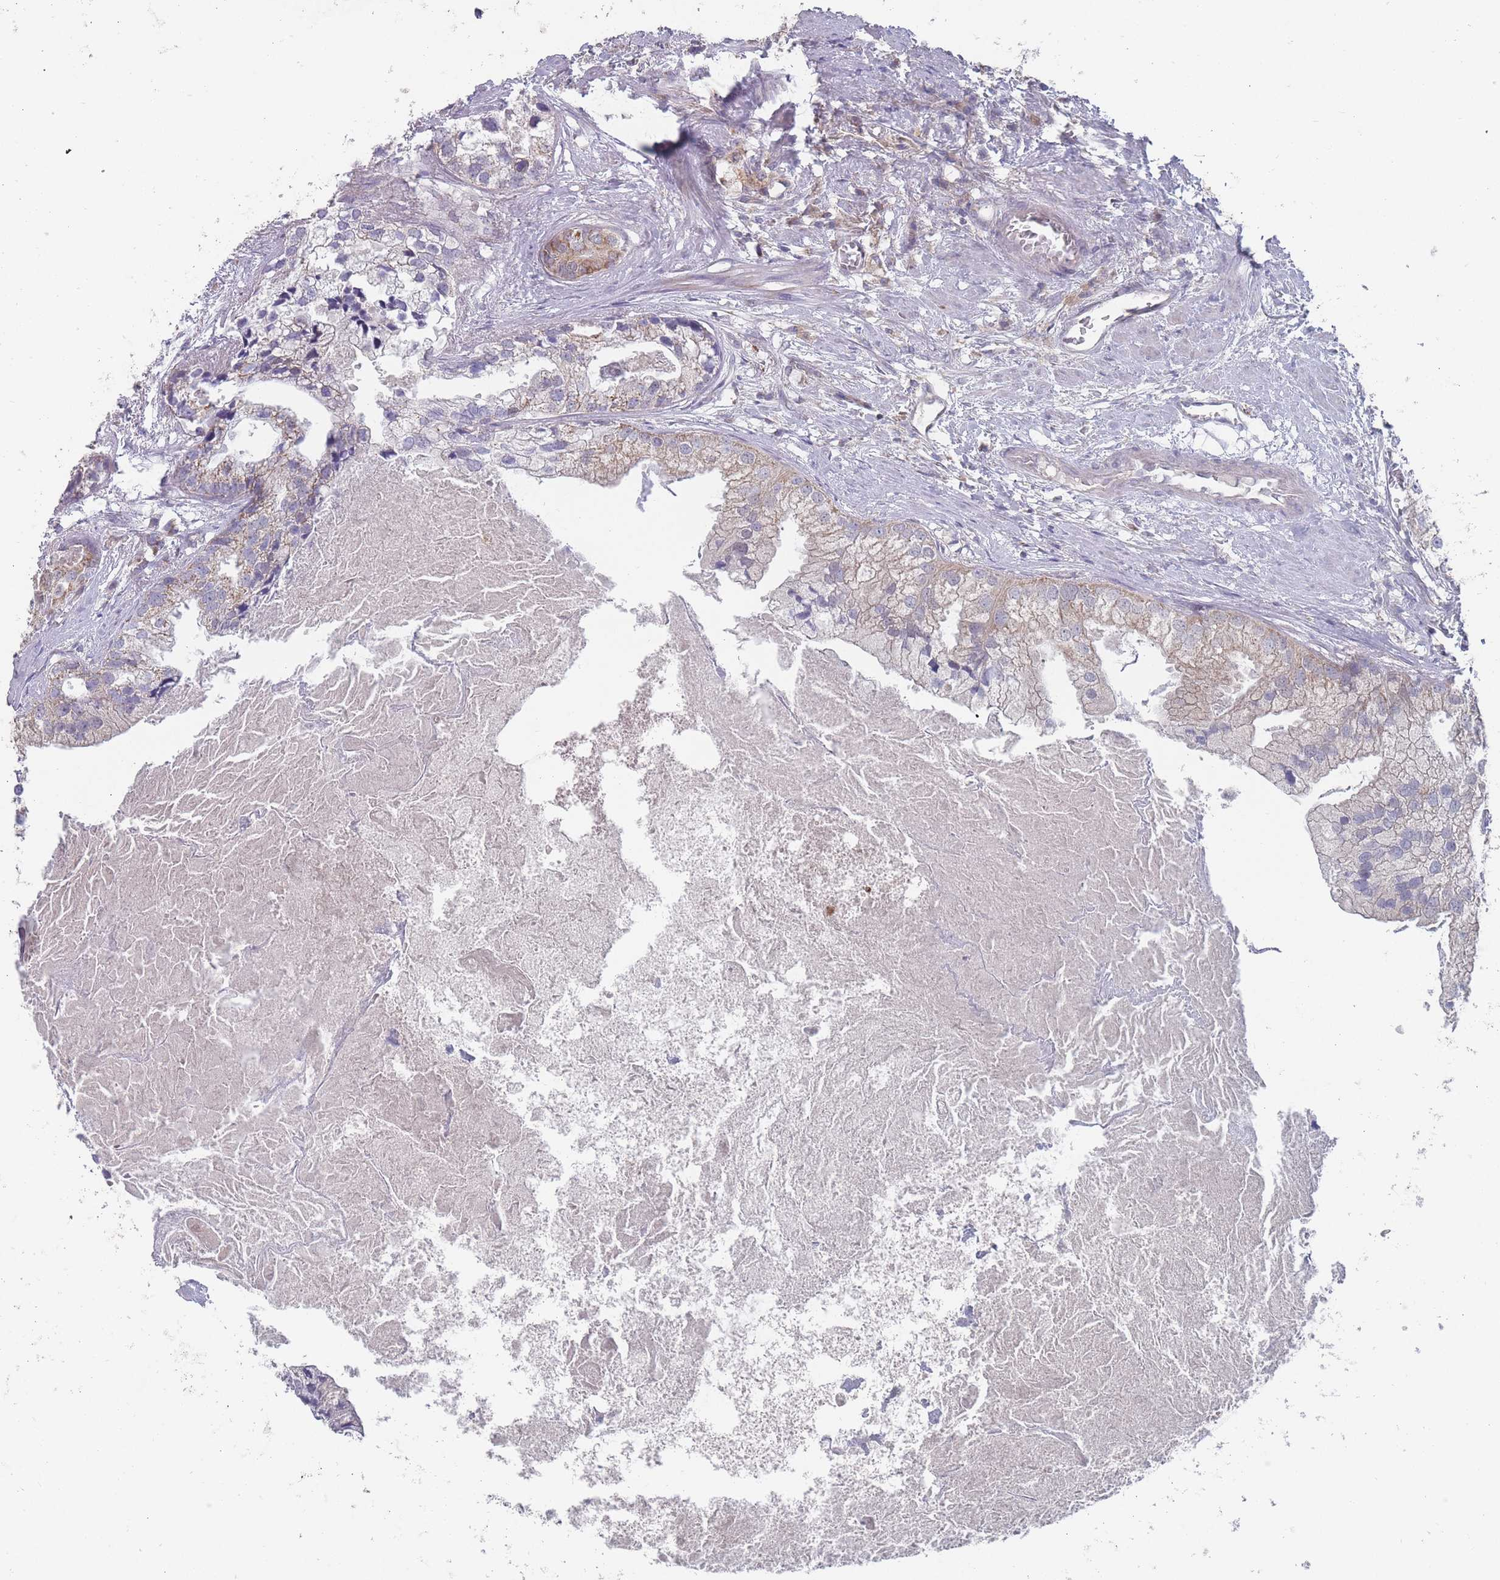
{"staining": {"intensity": "moderate", "quantity": "<25%", "location": "cytoplasmic/membranous"}, "tissue": "prostate cancer", "cell_type": "Tumor cells", "image_type": "cancer", "snomed": [{"axis": "morphology", "description": "Adenocarcinoma, High grade"}, {"axis": "topography", "description": "Prostate"}], "caption": "A photomicrograph of adenocarcinoma (high-grade) (prostate) stained for a protein exhibits moderate cytoplasmic/membranous brown staining in tumor cells.", "gene": "PEX7", "patient": {"sex": "male", "age": 62}}